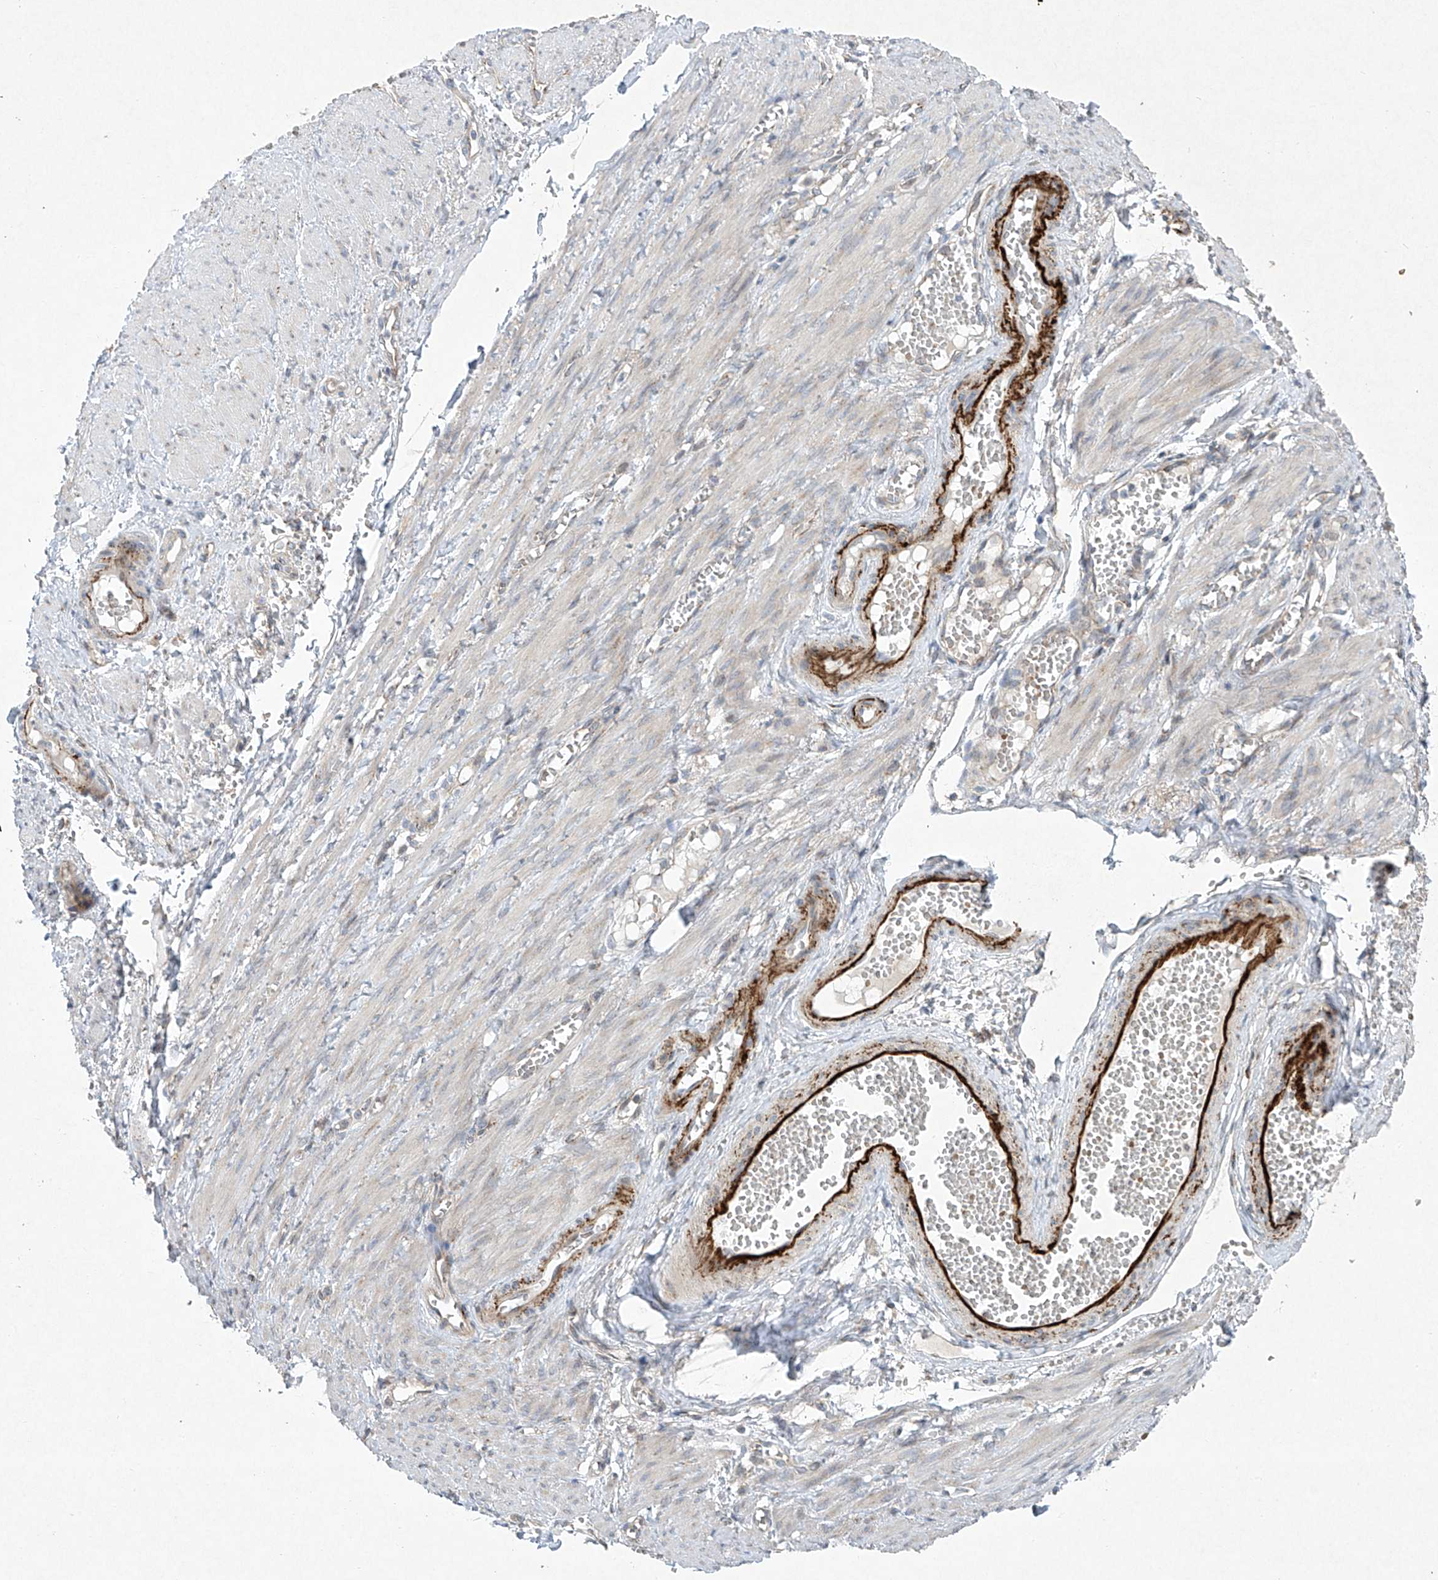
{"staining": {"intensity": "negative", "quantity": "none", "location": "none"}, "tissue": "soft tissue", "cell_type": "Fibroblasts", "image_type": "normal", "snomed": [{"axis": "morphology", "description": "Normal tissue, NOS"}, {"axis": "topography", "description": "Smooth muscle"}, {"axis": "topography", "description": "Peripheral nerve tissue"}], "caption": "Immunohistochemical staining of normal human soft tissue displays no significant expression in fibroblasts.", "gene": "TJAP1", "patient": {"sex": "female", "age": 39}}